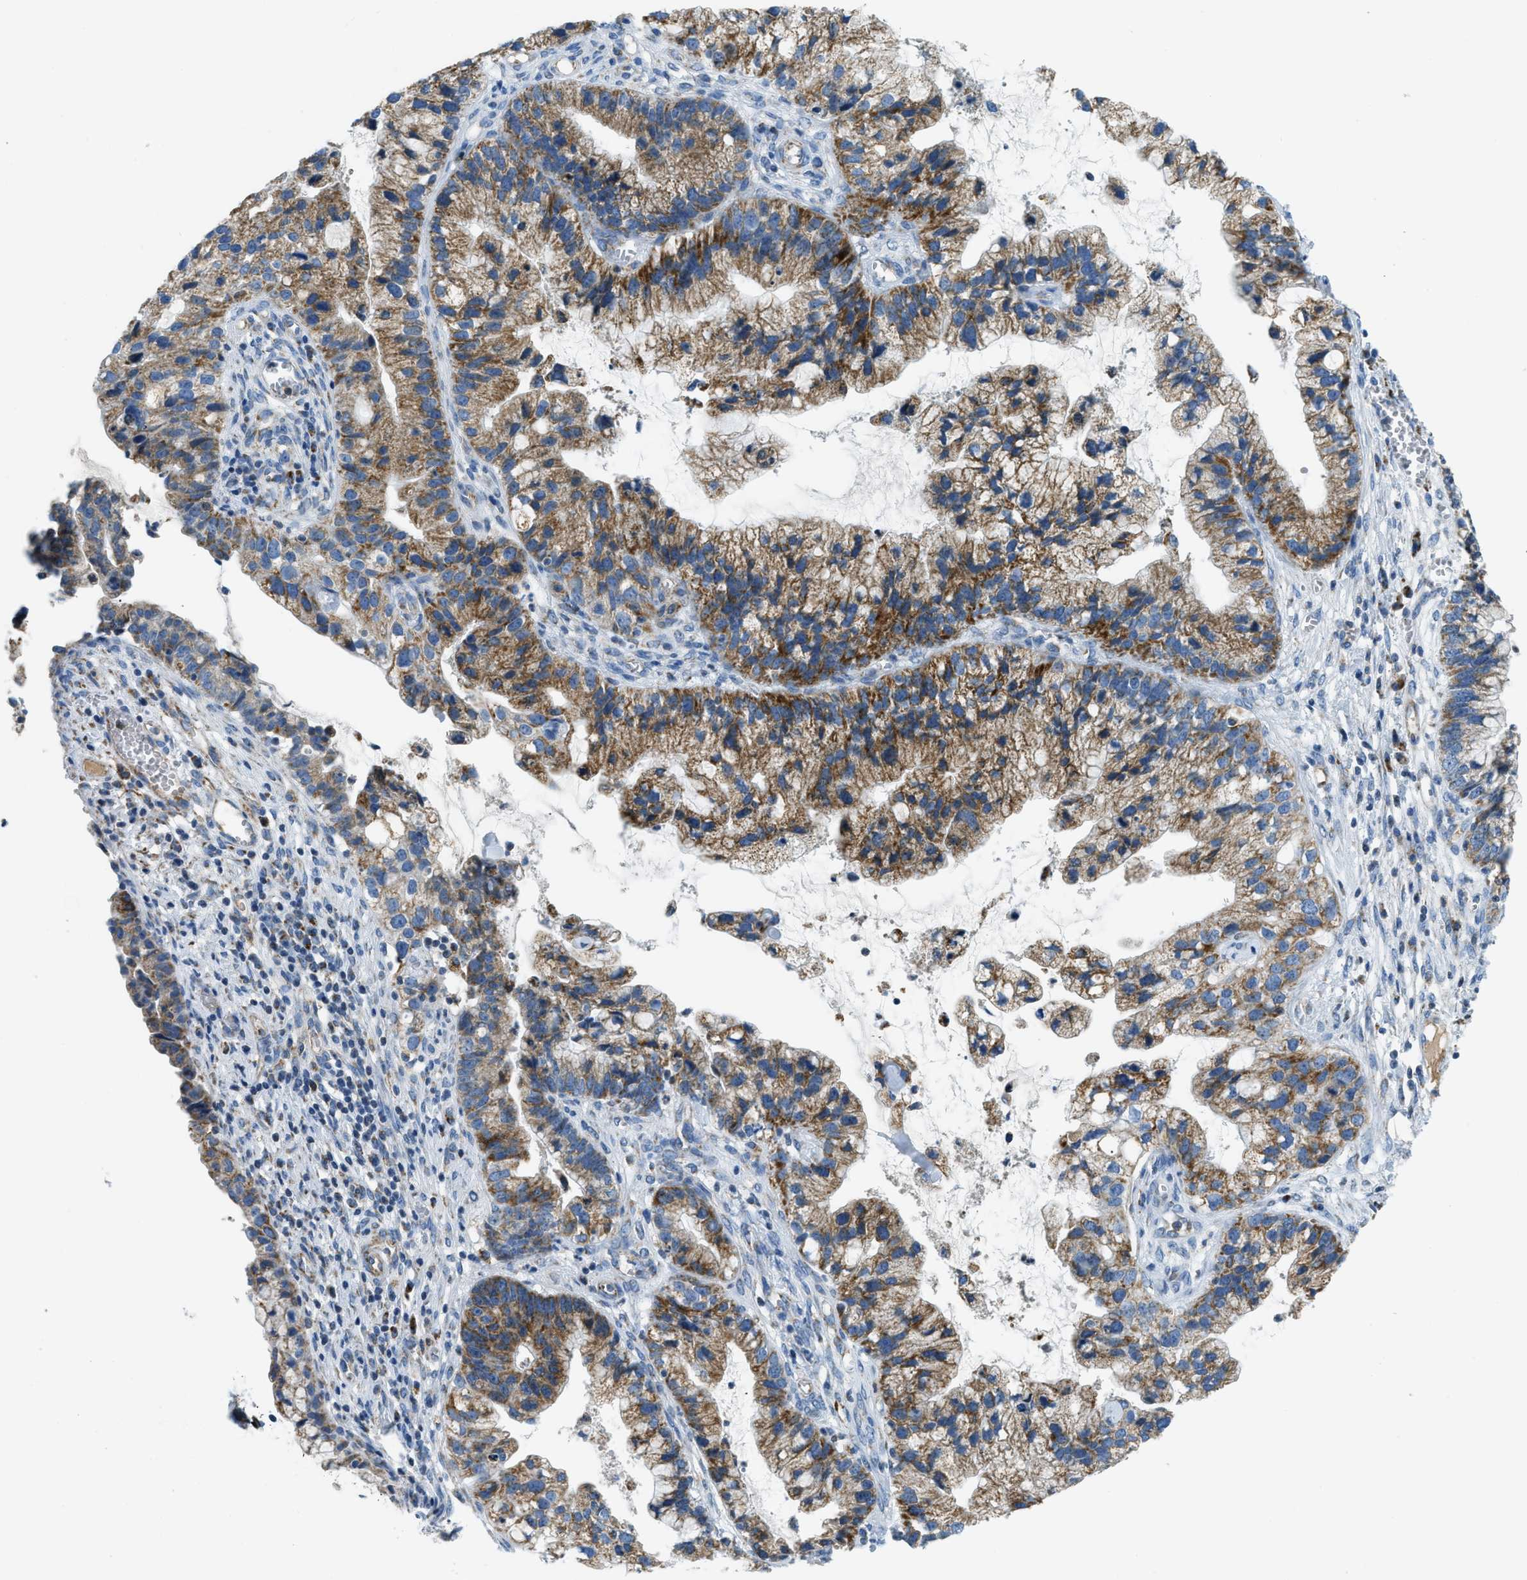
{"staining": {"intensity": "moderate", "quantity": ">75%", "location": "cytoplasmic/membranous"}, "tissue": "cervical cancer", "cell_type": "Tumor cells", "image_type": "cancer", "snomed": [{"axis": "morphology", "description": "Adenocarcinoma, NOS"}, {"axis": "topography", "description": "Cervix"}], "caption": "The photomicrograph displays staining of cervical cancer, revealing moderate cytoplasmic/membranous protein staining (brown color) within tumor cells.", "gene": "ACADVL", "patient": {"sex": "female", "age": 44}}